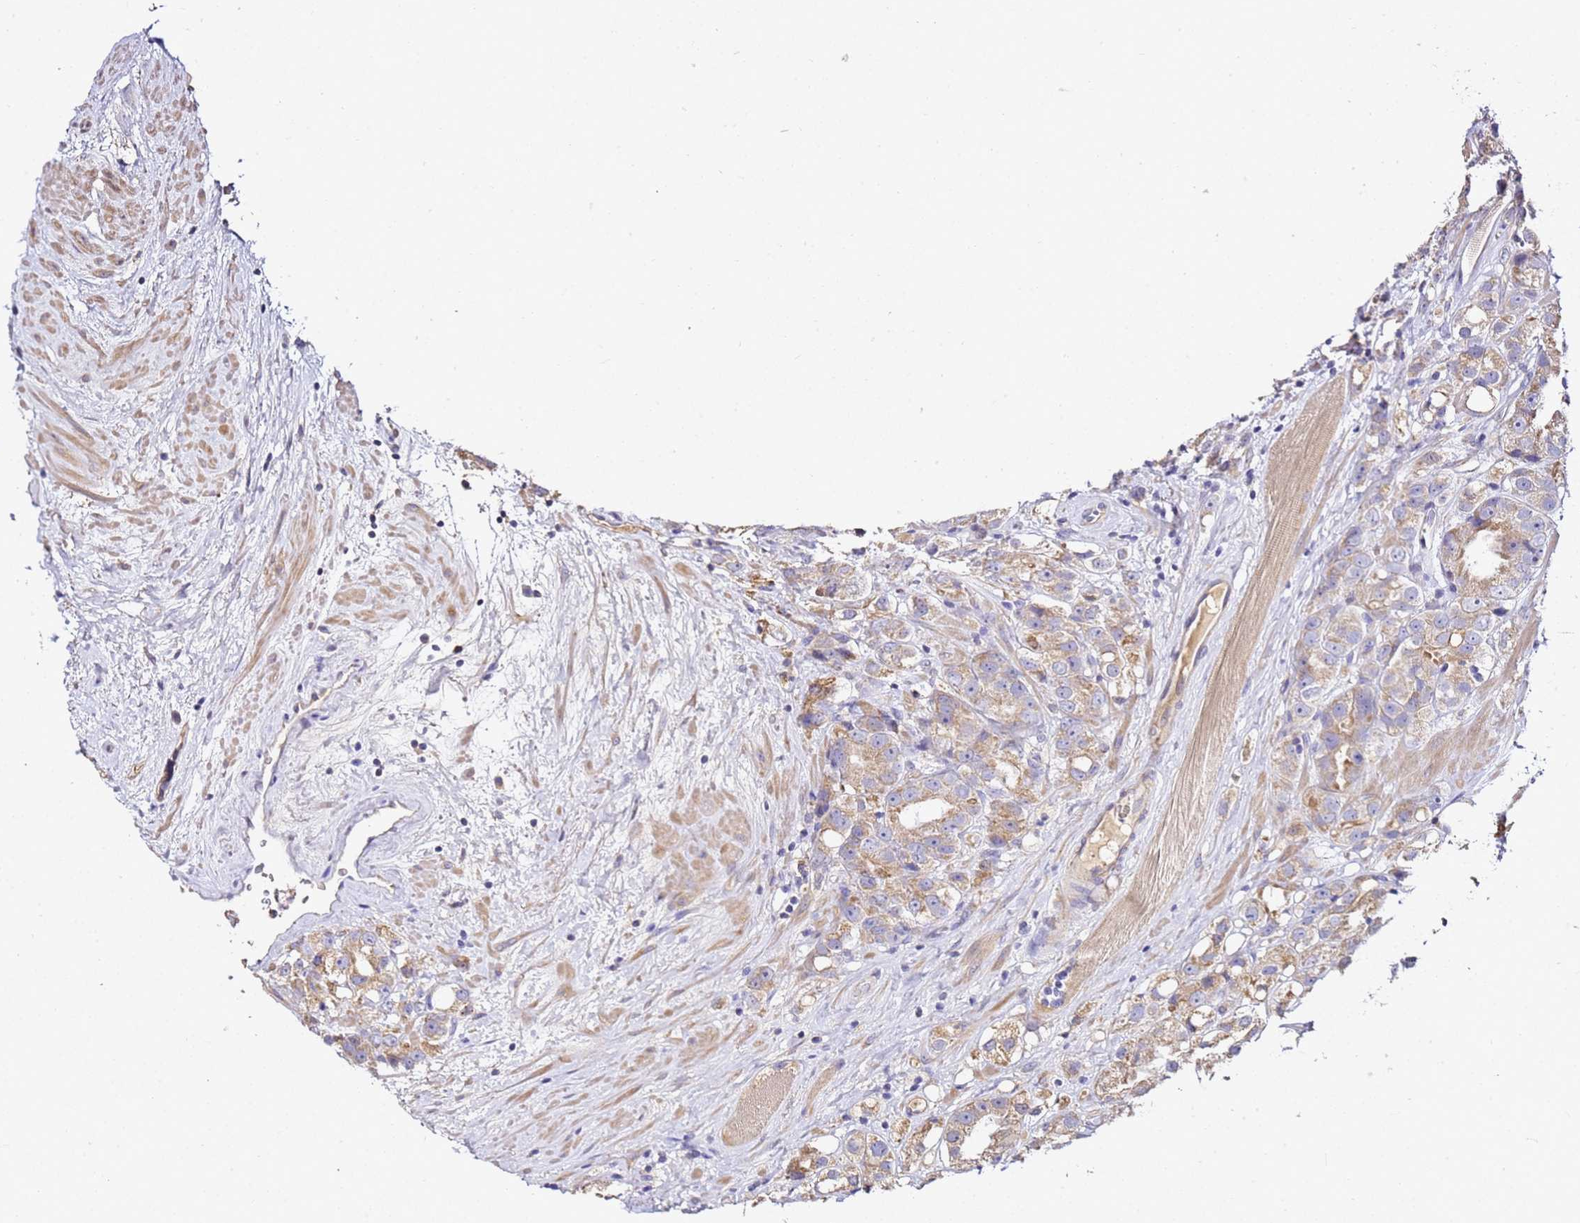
{"staining": {"intensity": "weak", "quantity": ">75%", "location": "cytoplasmic/membranous"}, "tissue": "prostate cancer", "cell_type": "Tumor cells", "image_type": "cancer", "snomed": [{"axis": "morphology", "description": "Adenocarcinoma, NOS"}, {"axis": "topography", "description": "Prostate"}], "caption": "A brown stain highlights weak cytoplasmic/membranous expression of a protein in adenocarcinoma (prostate) tumor cells. The staining was performed using DAB (3,3'-diaminobenzidine), with brown indicating positive protein expression. Nuclei are stained blue with hematoxylin.", "gene": "OR2B11", "patient": {"sex": "male", "age": 79}}